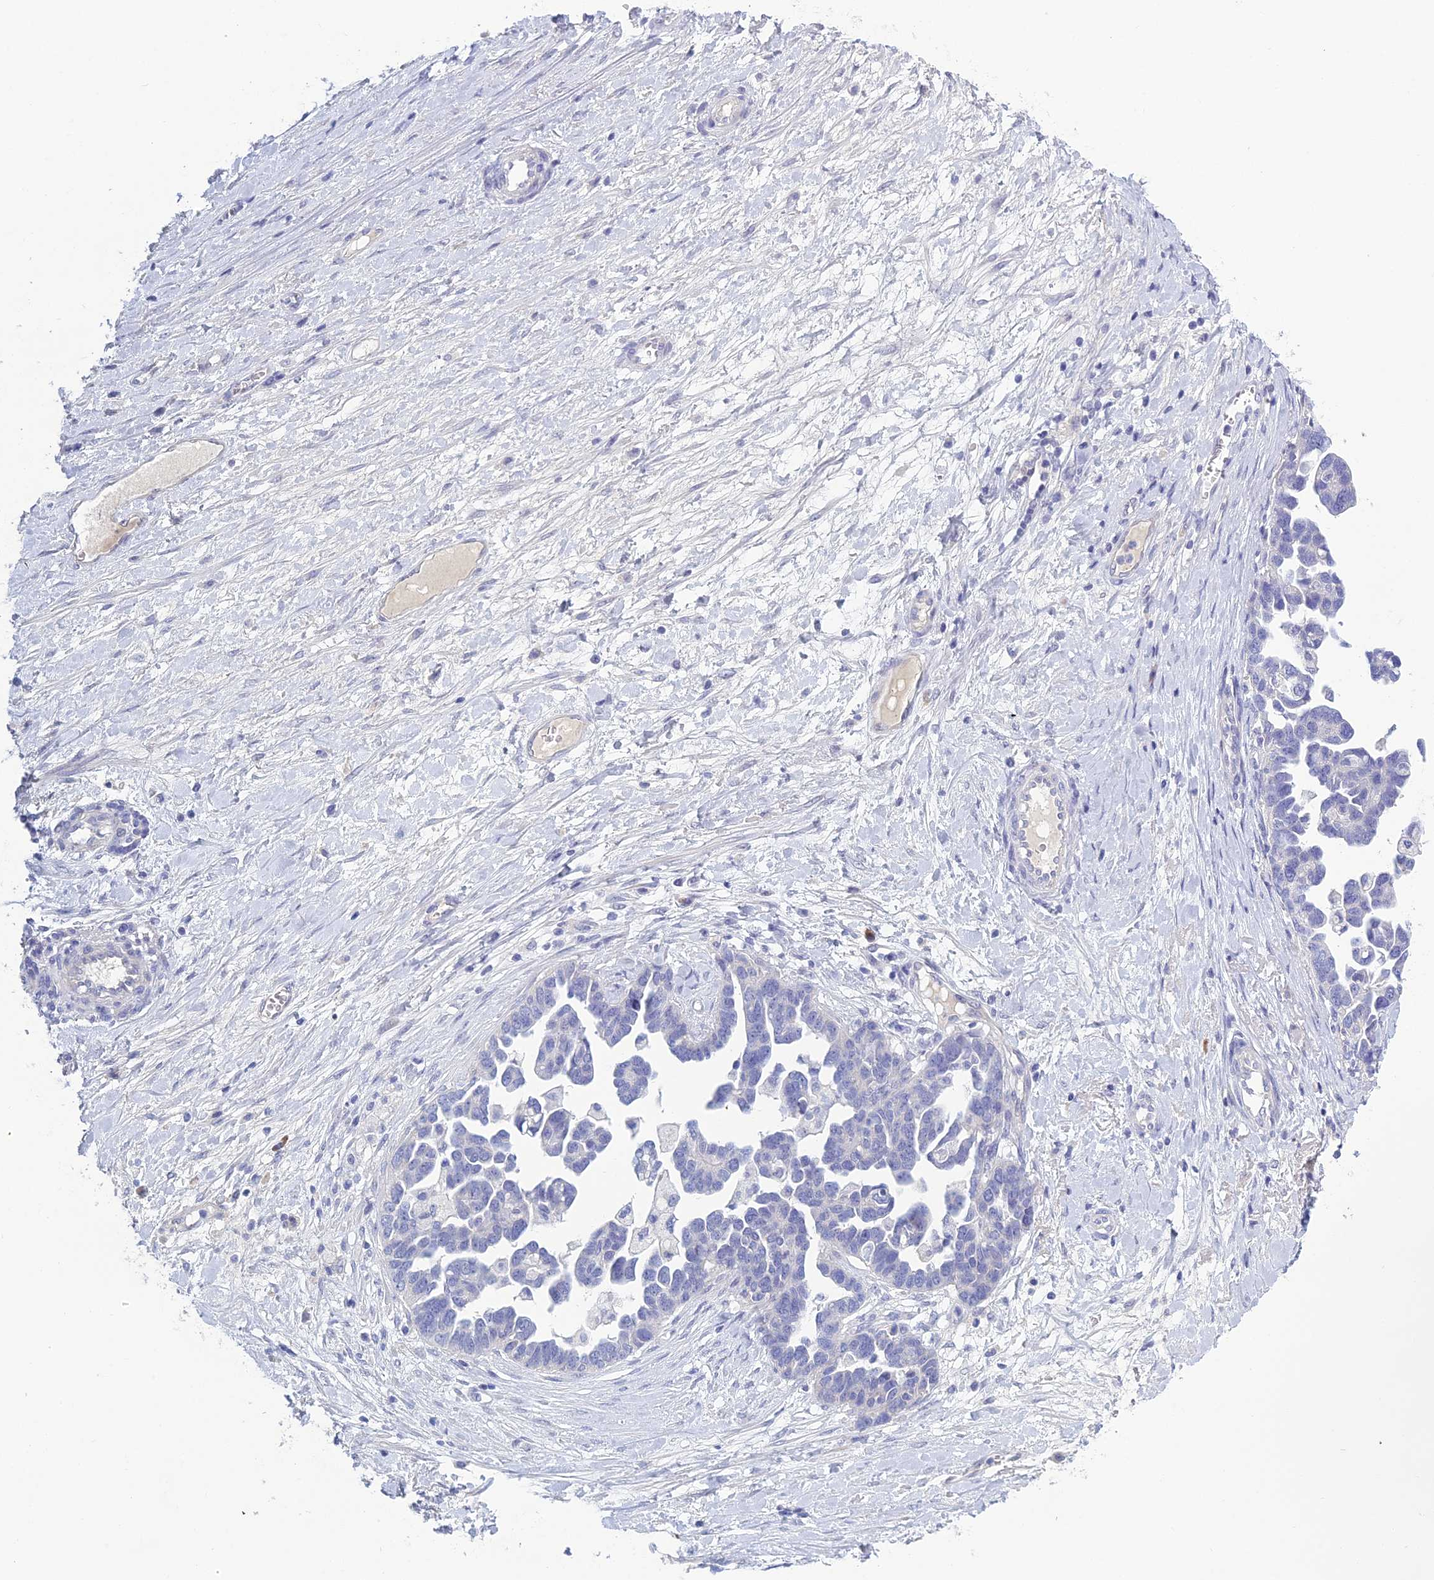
{"staining": {"intensity": "negative", "quantity": "none", "location": "none"}, "tissue": "ovarian cancer", "cell_type": "Tumor cells", "image_type": "cancer", "snomed": [{"axis": "morphology", "description": "Cystadenocarcinoma, serous, NOS"}, {"axis": "topography", "description": "Ovary"}], "caption": "High power microscopy image of an immunohistochemistry (IHC) photomicrograph of serous cystadenocarcinoma (ovarian), revealing no significant expression in tumor cells.", "gene": "MUC13", "patient": {"sex": "female", "age": 54}}